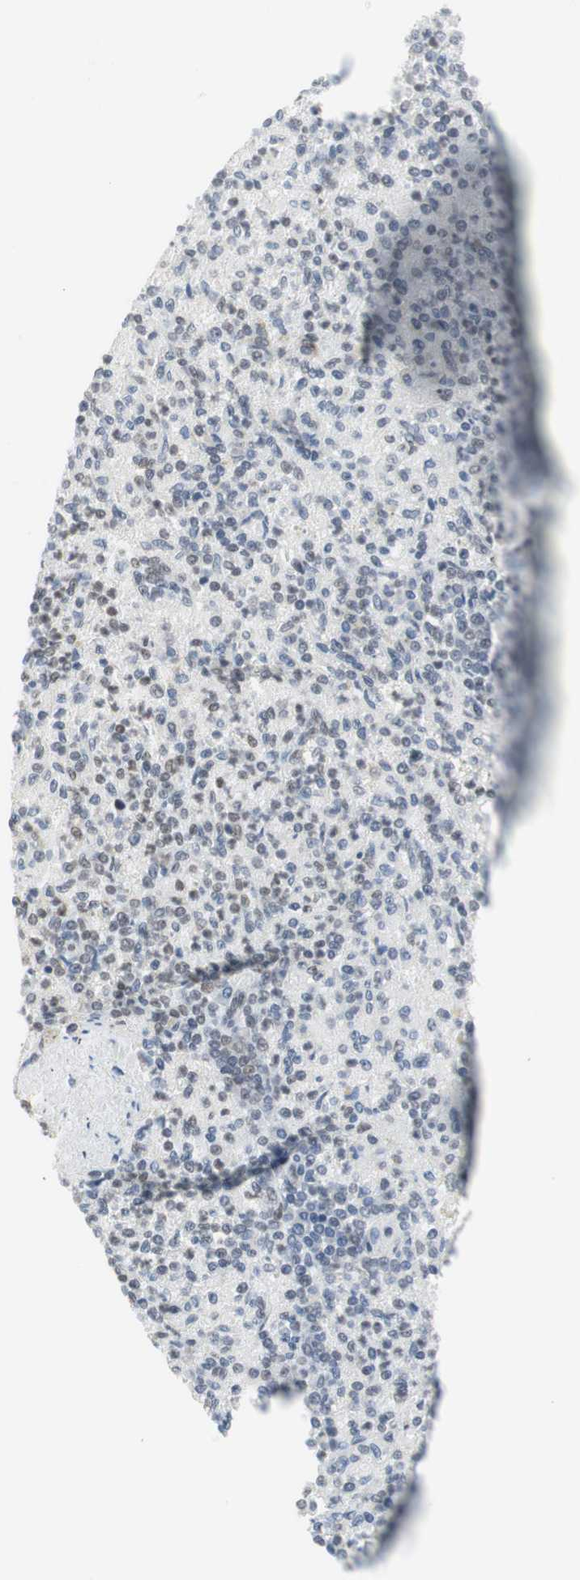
{"staining": {"intensity": "moderate", "quantity": "25%-75%", "location": "nuclear"}, "tissue": "spleen", "cell_type": "Cells in red pulp", "image_type": "normal", "snomed": [{"axis": "morphology", "description": "Normal tissue, NOS"}, {"axis": "topography", "description": "Spleen"}], "caption": "This is a micrograph of immunohistochemistry staining of benign spleen, which shows moderate expression in the nuclear of cells in red pulp.", "gene": "RTF1", "patient": {"sex": "female", "age": 74}}